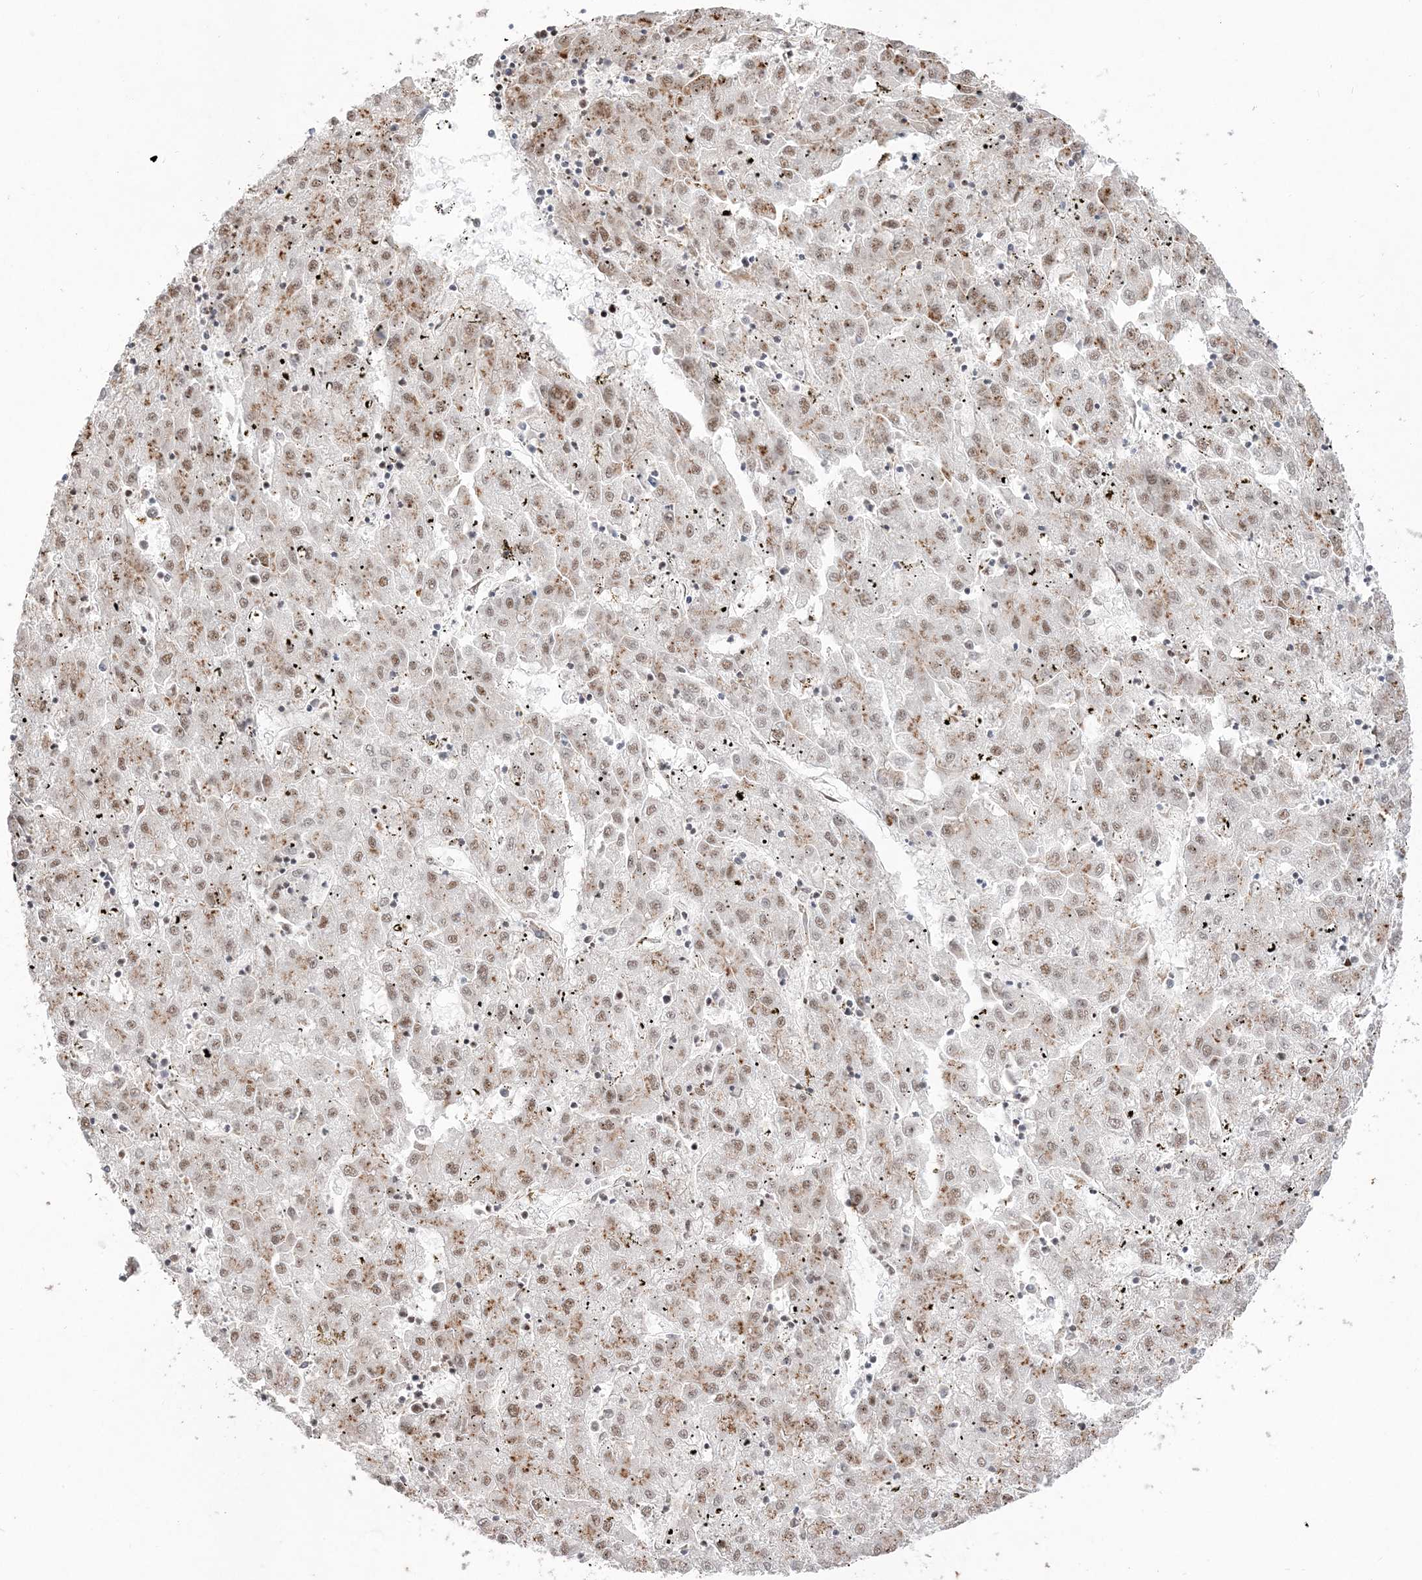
{"staining": {"intensity": "moderate", "quantity": ">75%", "location": "nuclear"}, "tissue": "liver cancer", "cell_type": "Tumor cells", "image_type": "cancer", "snomed": [{"axis": "morphology", "description": "Carcinoma, Hepatocellular, NOS"}, {"axis": "topography", "description": "Liver"}], "caption": "The image demonstrates a brown stain indicating the presence of a protein in the nuclear of tumor cells in hepatocellular carcinoma (liver). The protein is shown in brown color, while the nuclei are stained blue.", "gene": "RBM17", "patient": {"sex": "male", "age": 72}}